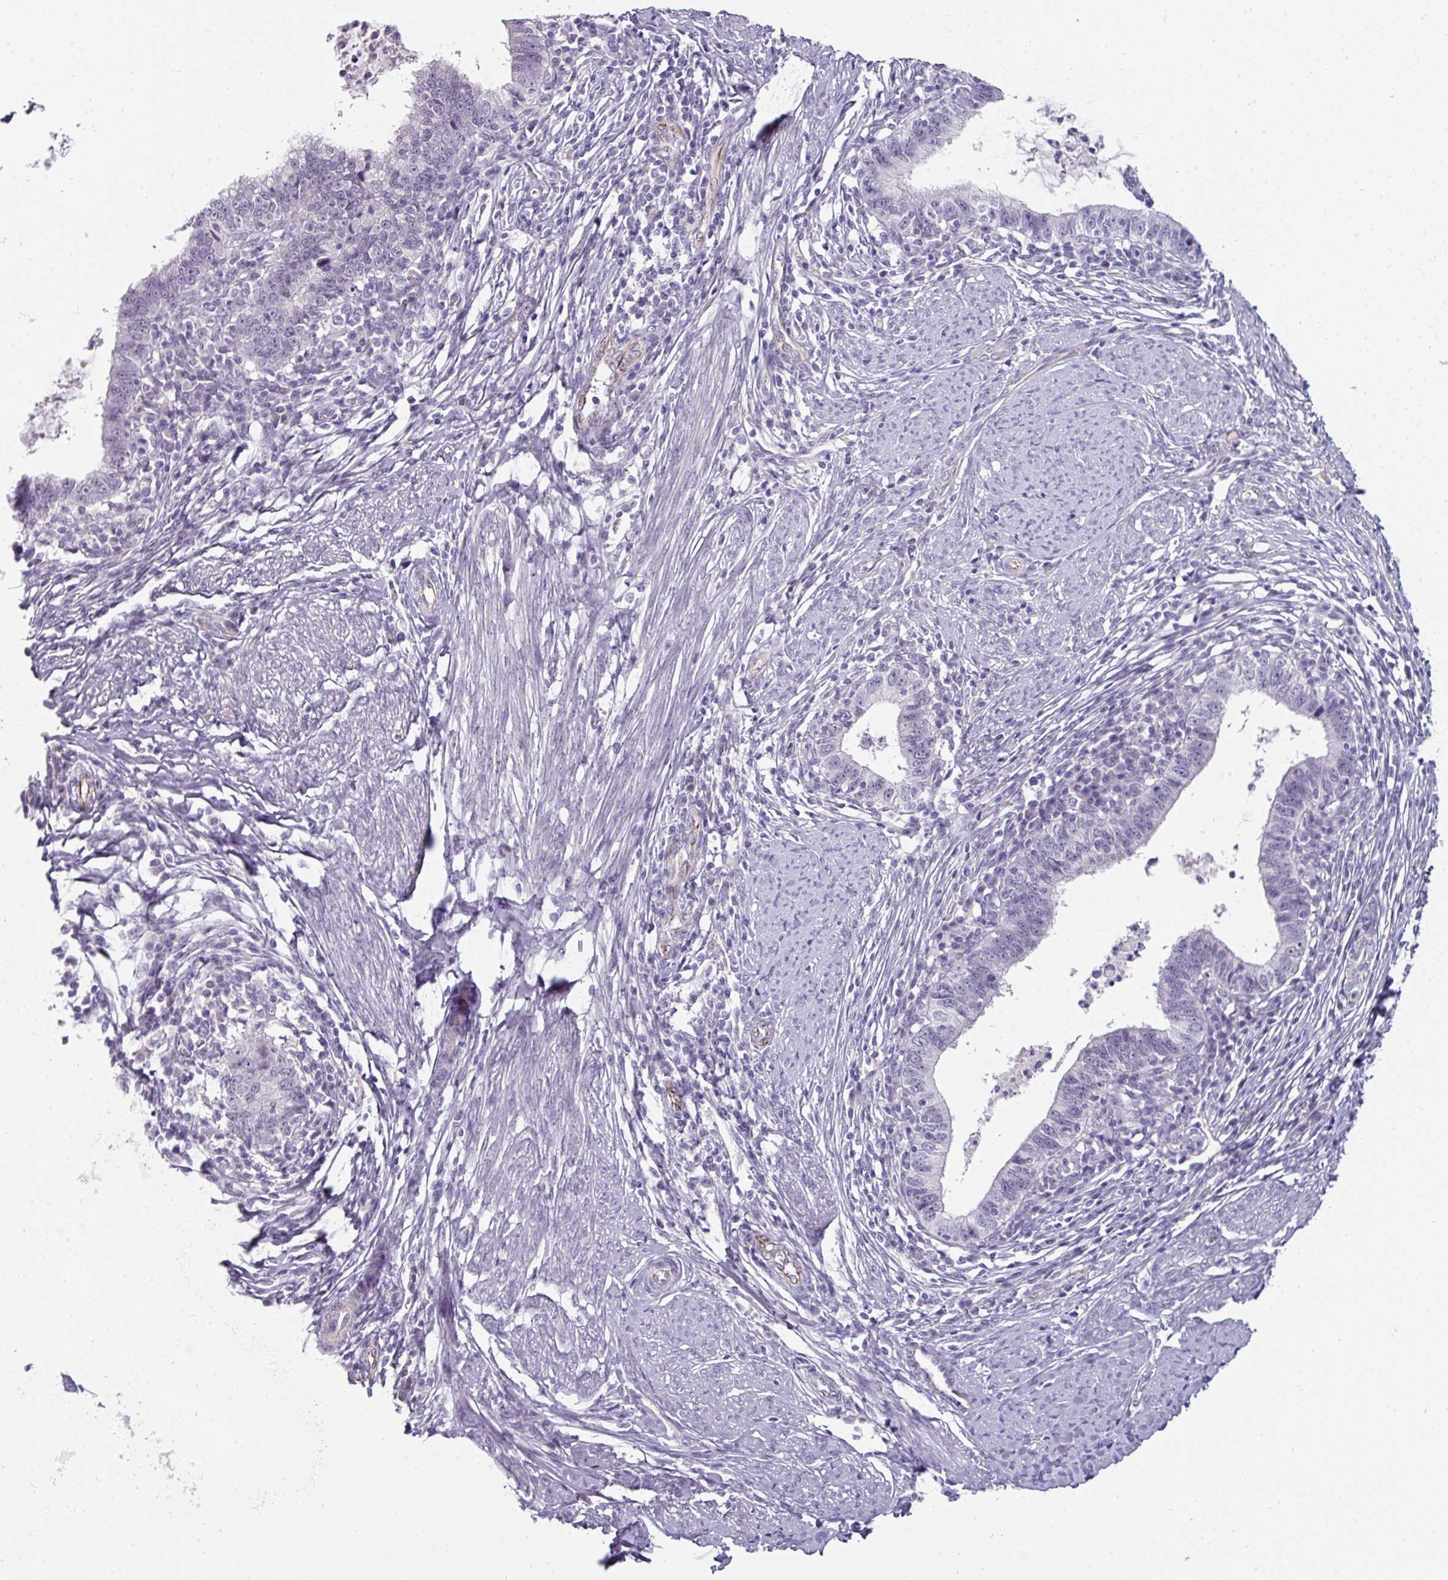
{"staining": {"intensity": "negative", "quantity": "none", "location": "none"}, "tissue": "cervical cancer", "cell_type": "Tumor cells", "image_type": "cancer", "snomed": [{"axis": "morphology", "description": "Adenocarcinoma, NOS"}, {"axis": "topography", "description": "Cervix"}], "caption": "This histopathology image is of cervical cancer stained with immunohistochemistry to label a protein in brown with the nuclei are counter-stained blue. There is no expression in tumor cells. (DAB IHC, high magnification).", "gene": "EYA3", "patient": {"sex": "female", "age": 36}}